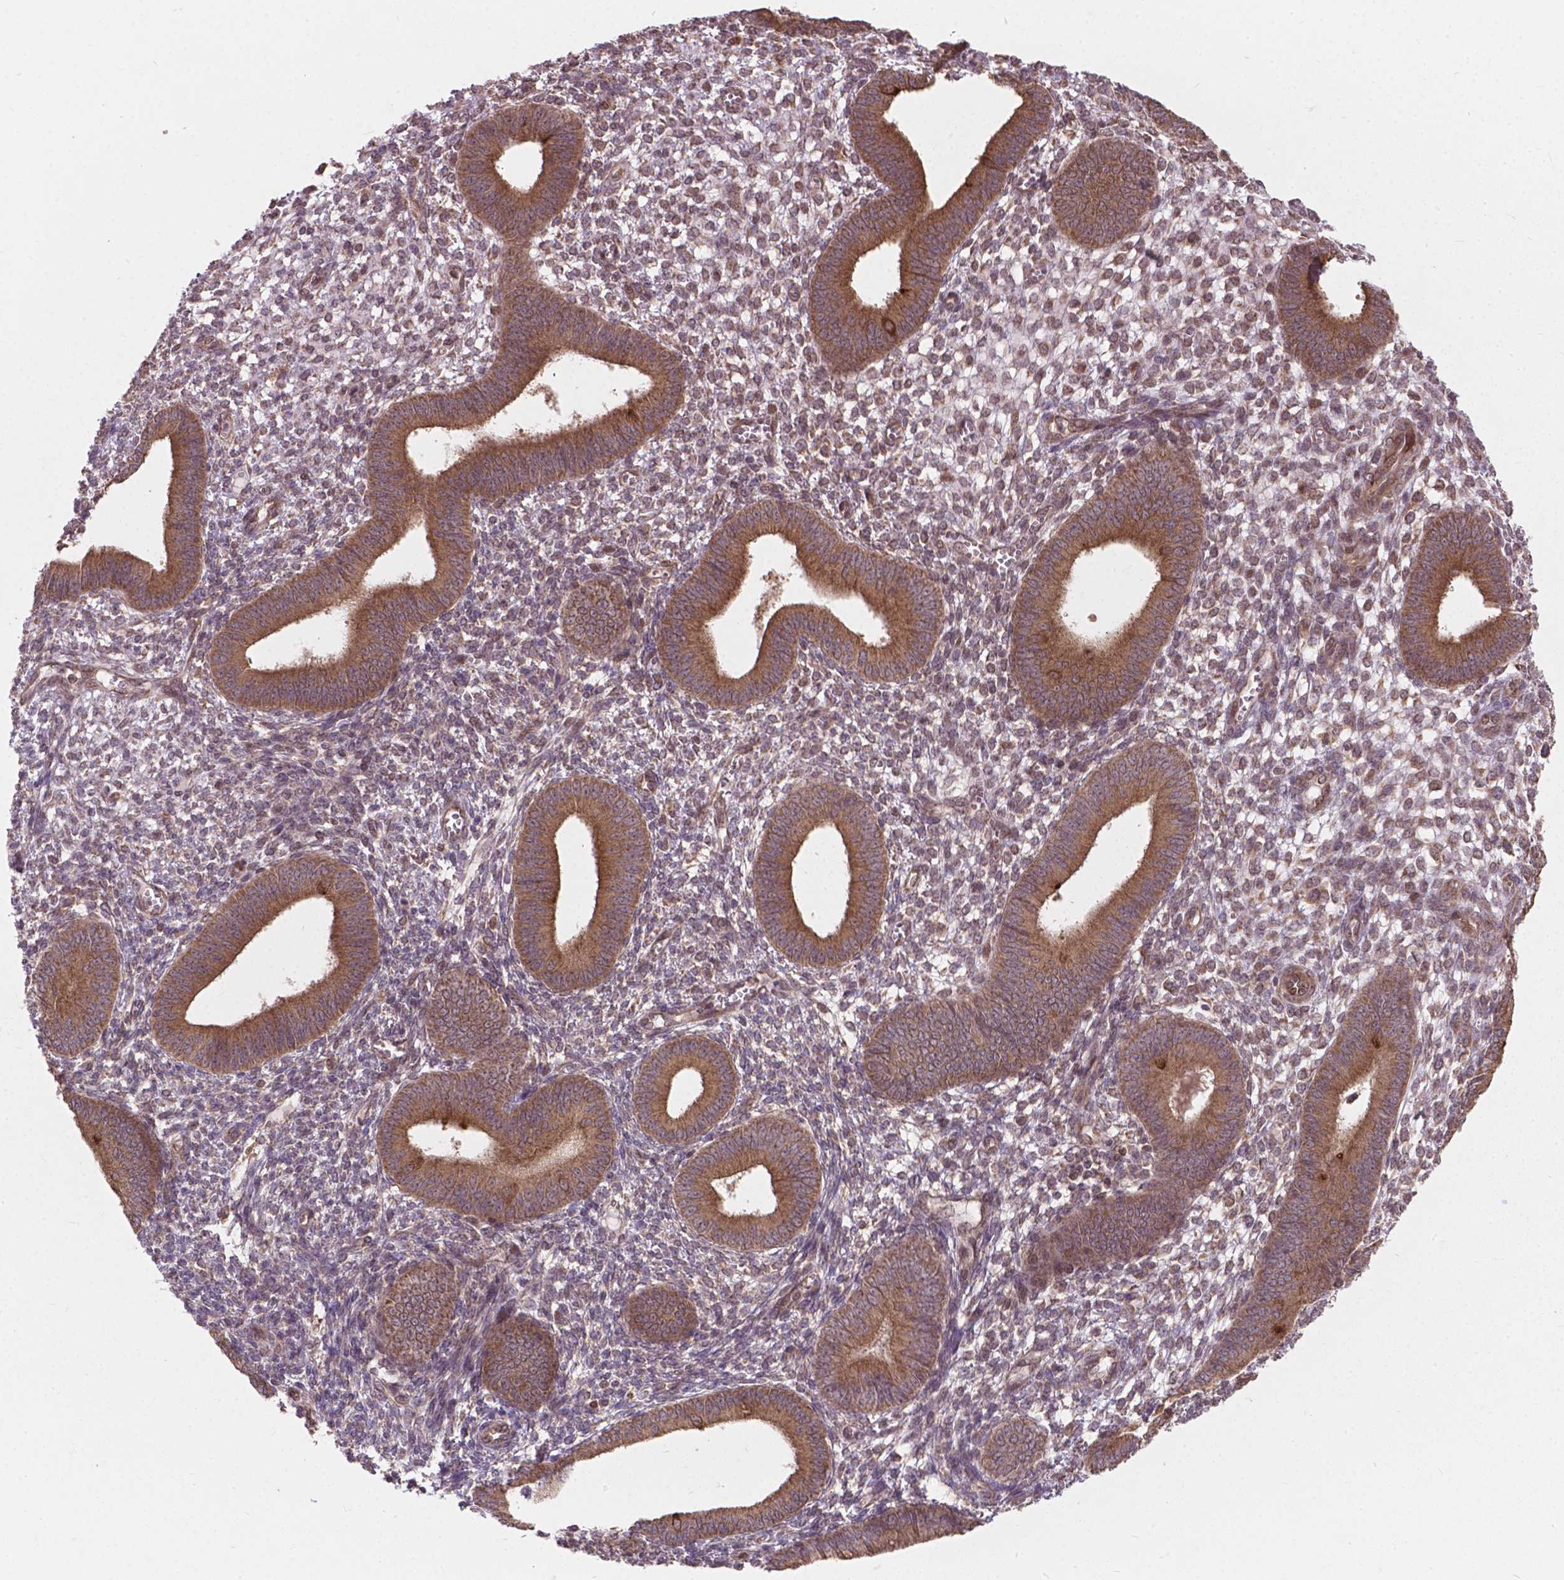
{"staining": {"intensity": "weak", "quantity": "<25%", "location": "nuclear"}, "tissue": "endometrium", "cell_type": "Cells in endometrial stroma", "image_type": "normal", "snomed": [{"axis": "morphology", "description": "Normal tissue, NOS"}, {"axis": "topography", "description": "Endometrium"}], "caption": "Immunohistochemistry (IHC) photomicrograph of benign endometrium: endometrium stained with DAB displays no significant protein staining in cells in endometrial stroma.", "gene": "MRPL33", "patient": {"sex": "female", "age": 42}}